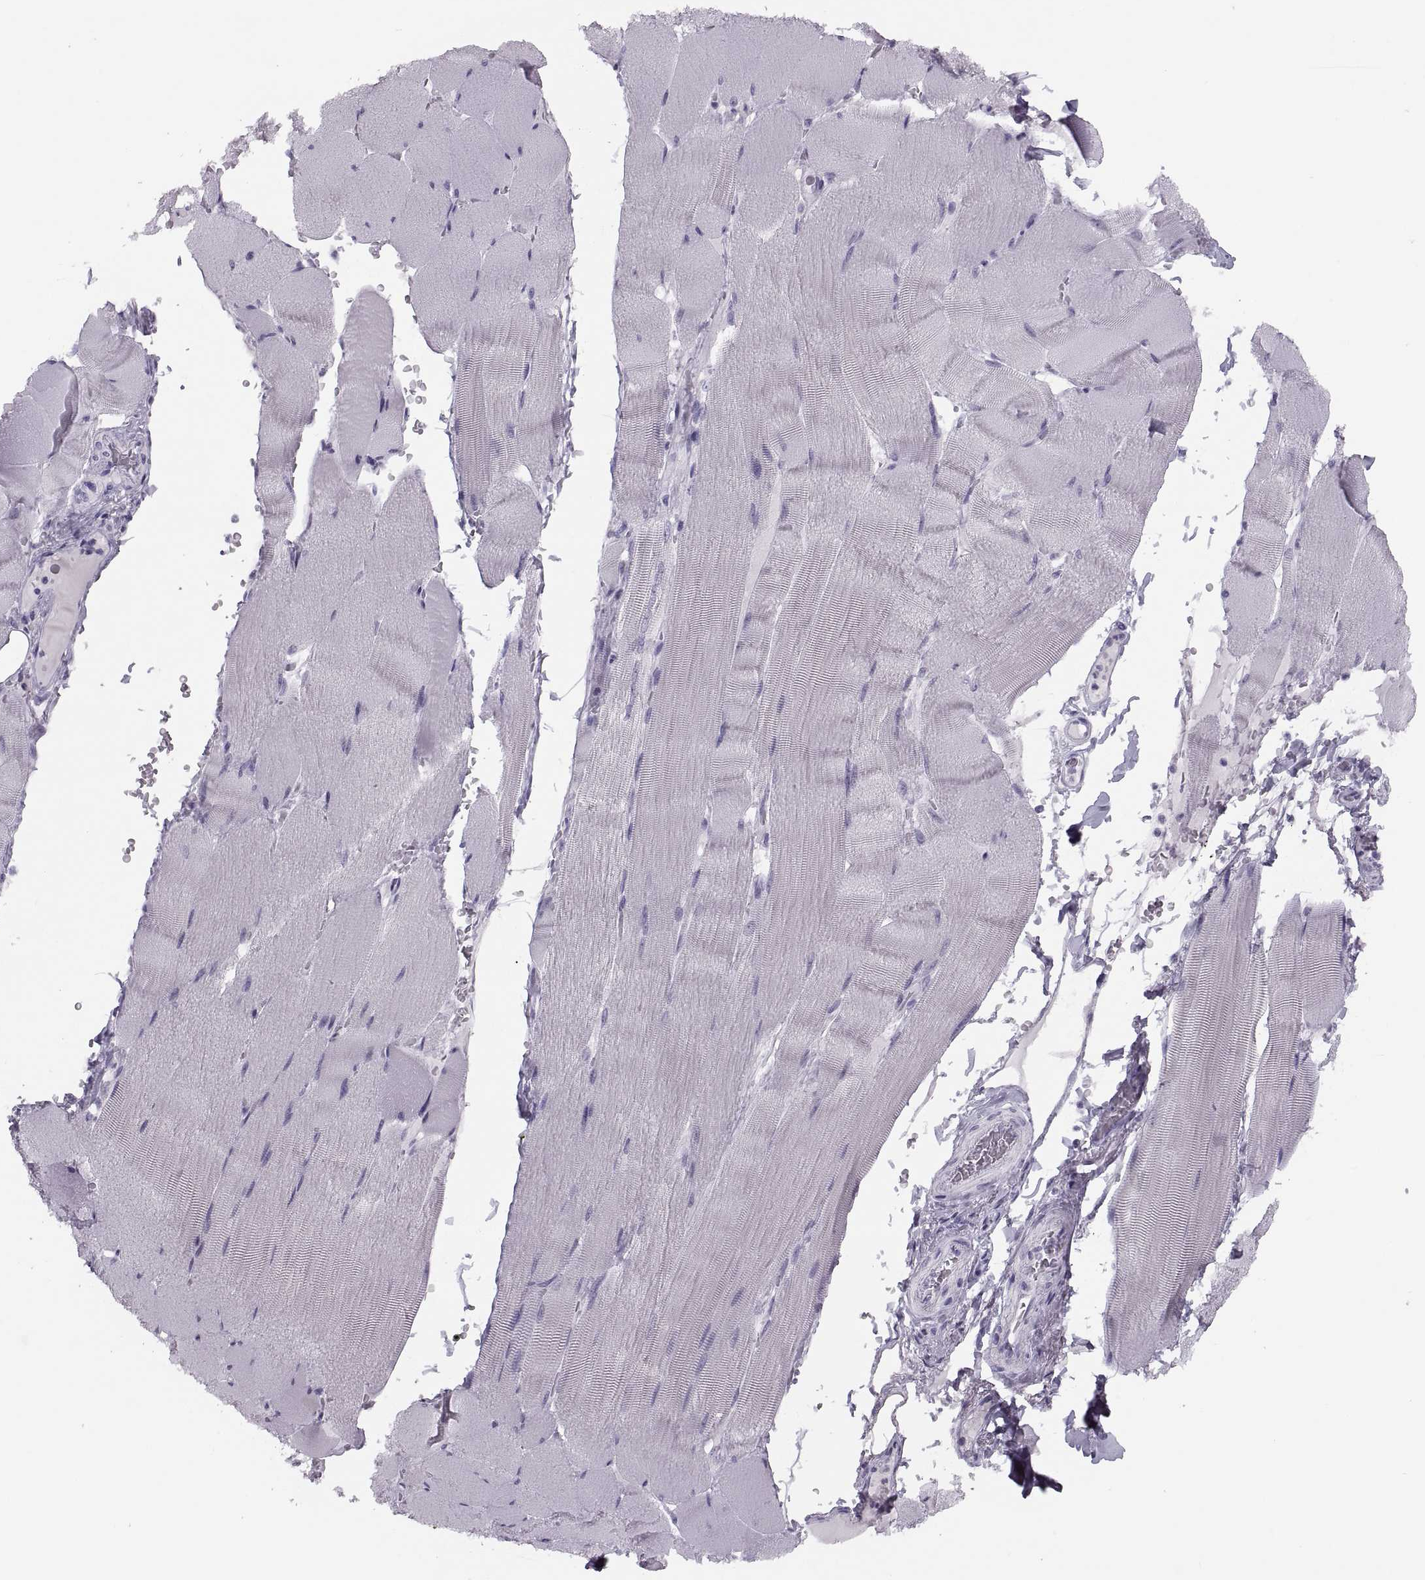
{"staining": {"intensity": "negative", "quantity": "none", "location": "none"}, "tissue": "skeletal muscle", "cell_type": "Myocytes", "image_type": "normal", "snomed": [{"axis": "morphology", "description": "Normal tissue, NOS"}, {"axis": "topography", "description": "Skeletal muscle"}], "caption": "A micrograph of skeletal muscle stained for a protein displays no brown staining in myocytes. The staining is performed using DAB brown chromogen with nuclei counter-stained in using hematoxylin.", "gene": "FAM24A", "patient": {"sex": "male", "age": 56}}